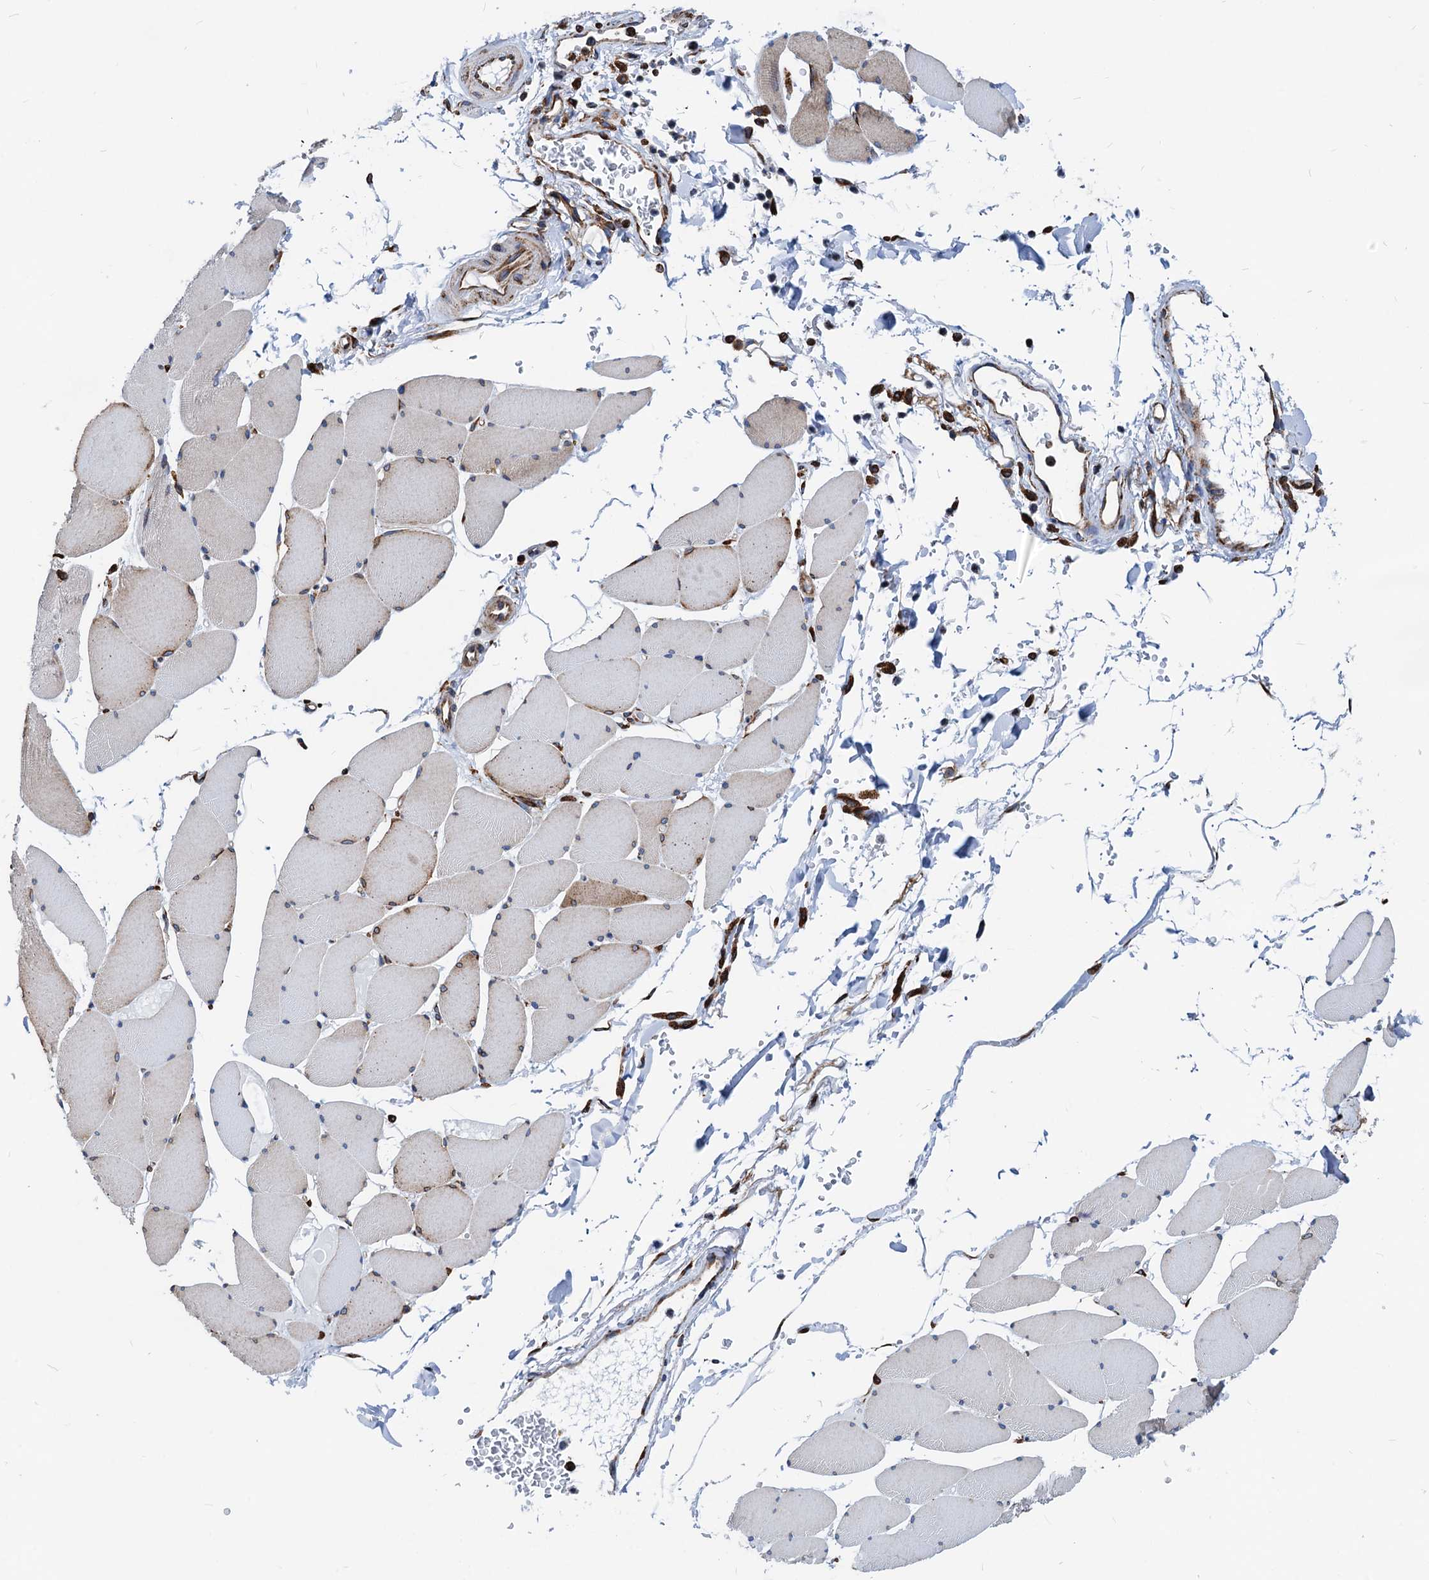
{"staining": {"intensity": "weak", "quantity": "<25%", "location": "cytoplasmic/membranous"}, "tissue": "skeletal muscle", "cell_type": "Myocytes", "image_type": "normal", "snomed": [{"axis": "morphology", "description": "Normal tissue, NOS"}, {"axis": "topography", "description": "Skeletal muscle"}, {"axis": "topography", "description": "Head-Neck"}], "caption": "The image displays no staining of myocytes in normal skeletal muscle. (Brightfield microscopy of DAB immunohistochemistry at high magnification).", "gene": "HSPA5", "patient": {"sex": "male", "age": 66}}